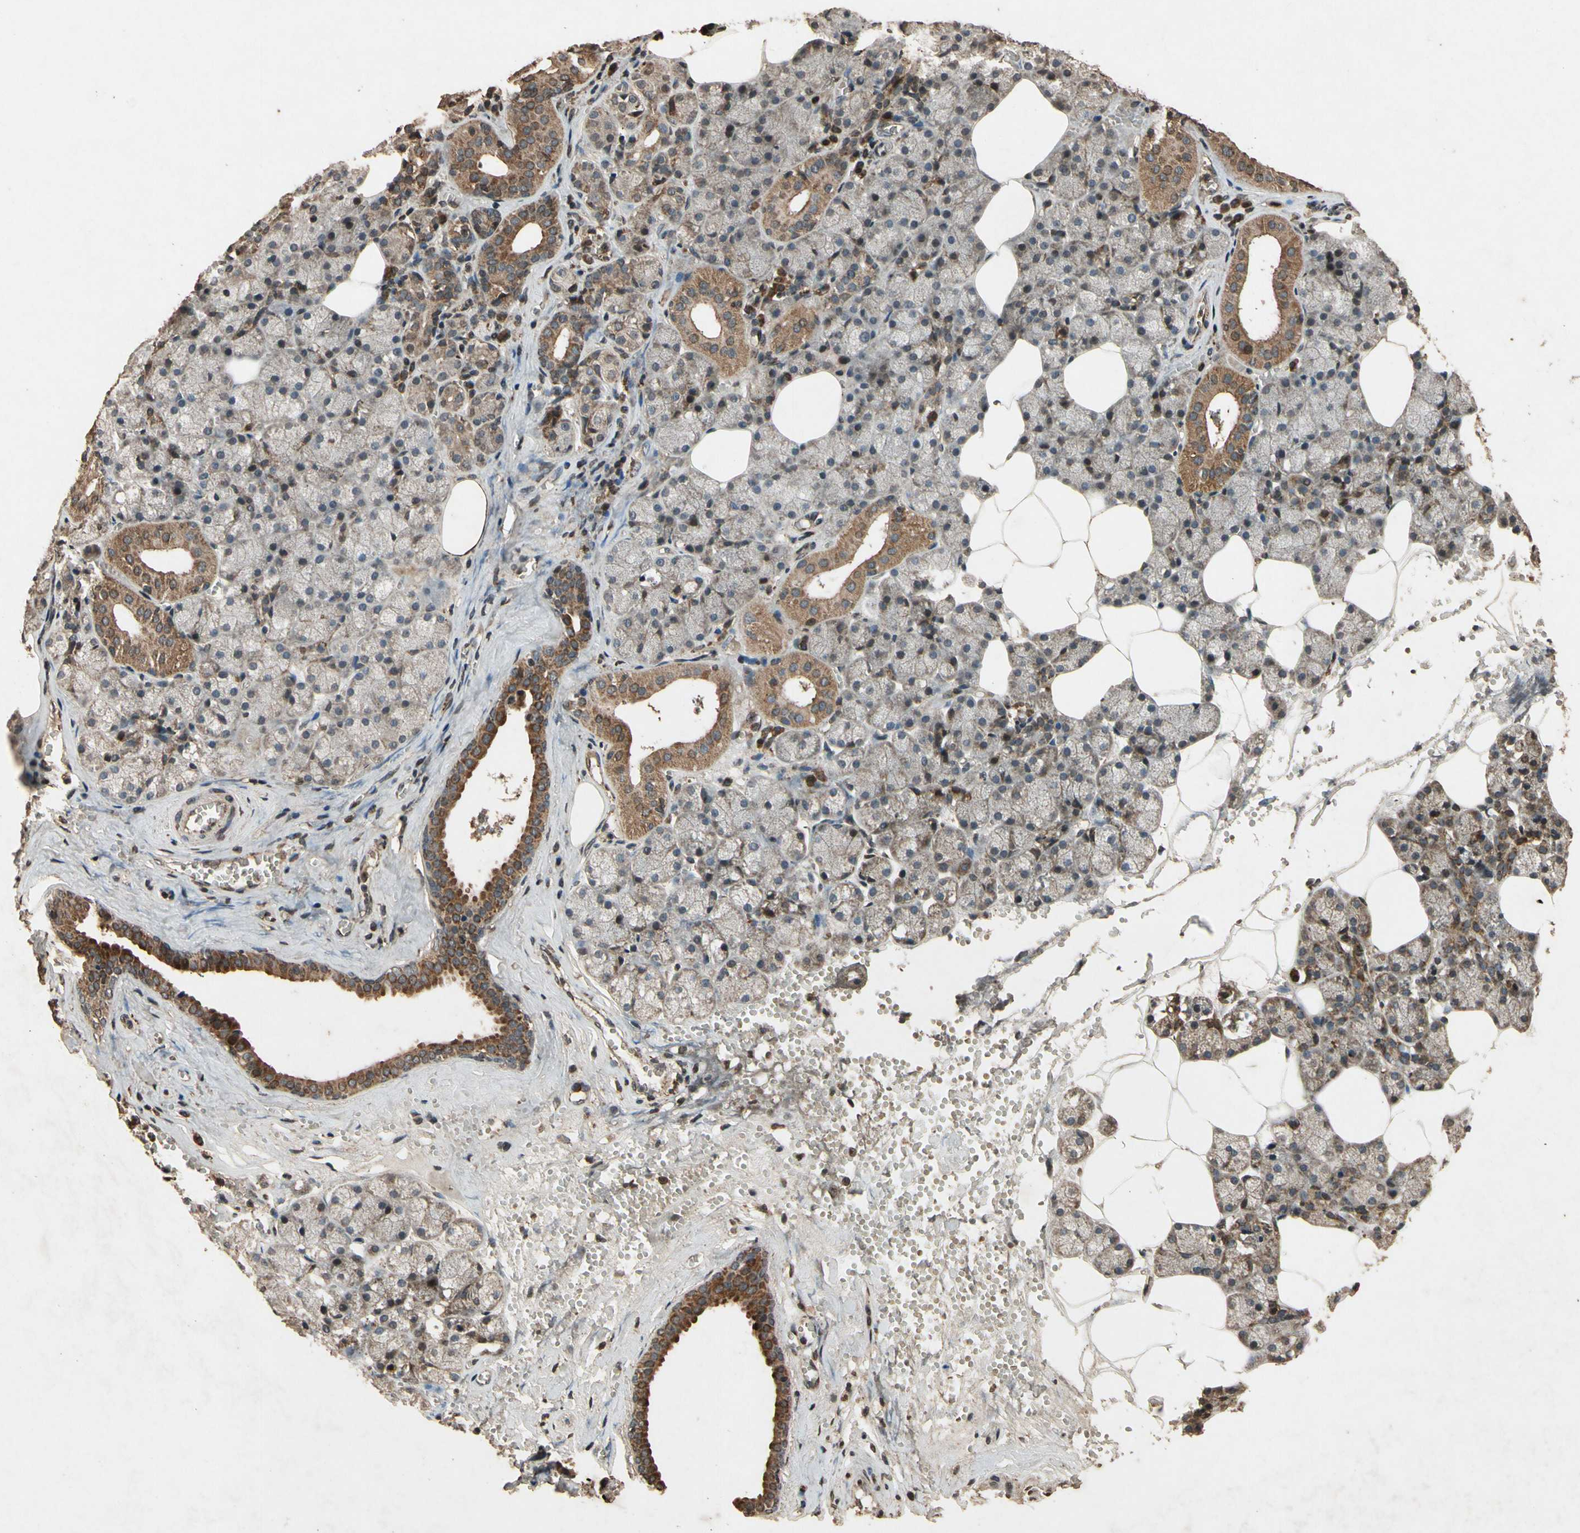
{"staining": {"intensity": "moderate", "quantity": "25%-75%", "location": "cytoplasmic/membranous"}, "tissue": "salivary gland", "cell_type": "Glandular cells", "image_type": "normal", "snomed": [{"axis": "morphology", "description": "Normal tissue, NOS"}, {"axis": "topography", "description": "Salivary gland"}], "caption": "Brown immunohistochemical staining in normal human salivary gland demonstrates moderate cytoplasmic/membranous staining in approximately 25%-75% of glandular cells. The protein is stained brown, and the nuclei are stained in blue (DAB IHC with brightfield microscopy, high magnification).", "gene": "TXN2", "patient": {"sex": "male", "age": 62}}